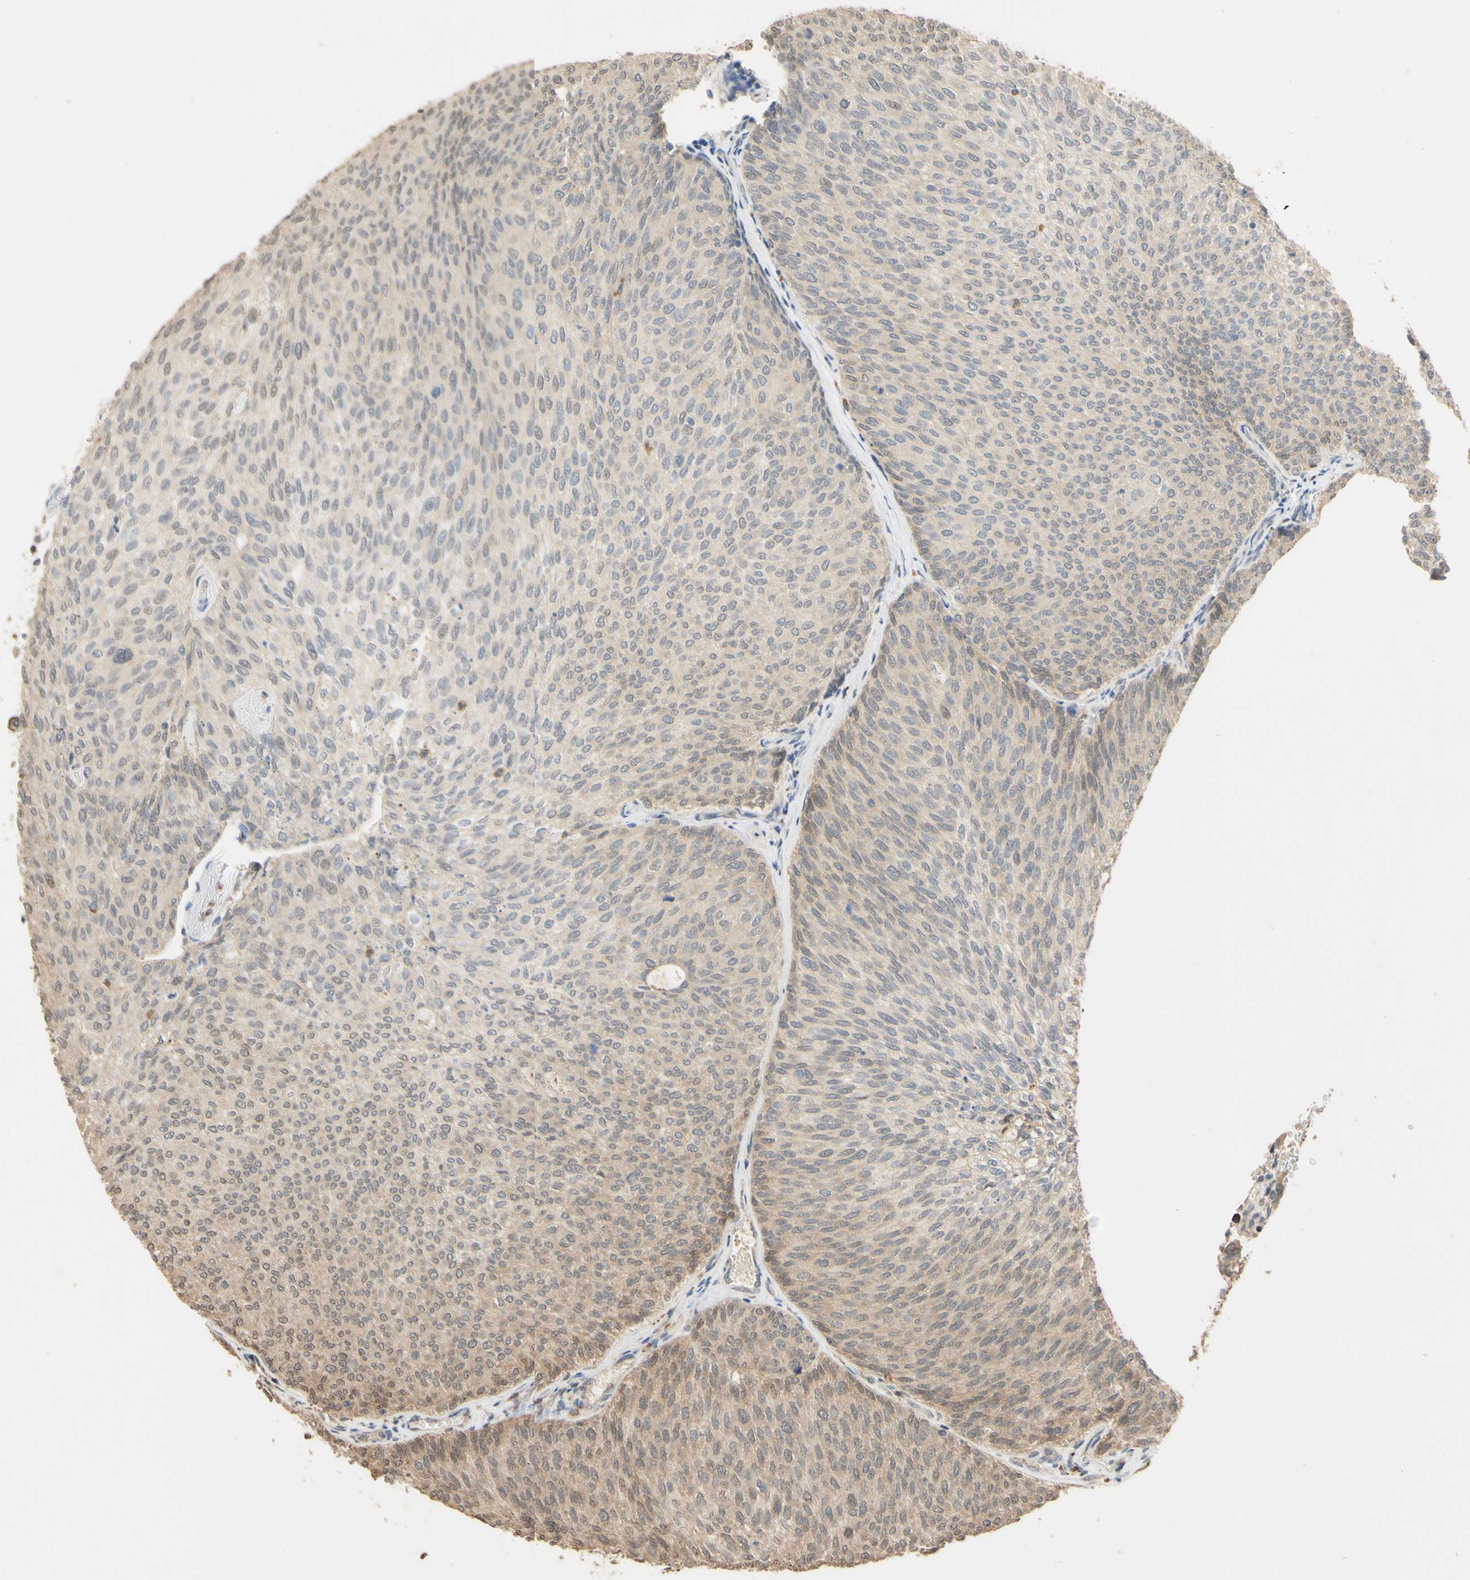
{"staining": {"intensity": "weak", "quantity": "<25%", "location": "cytoplasmic/membranous"}, "tissue": "urothelial cancer", "cell_type": "Tumor cells", "image_type": "cancer", "snomed": [{"axis": "morphology", "description": "Urothelial carcinoma, Low grade"}, {"axis": "topography", "description": "Urinary bladder"}], "caption": "The micrograph displays no significant staining in tumor cells of urothelial cancer. The staining was performed using DAB (3,3'-diaminobenzidine) to visualize the protein expression in brown, while the nuclei were stained in blue with hematoxylin (Magnification: 20x).", "gene": "SMIM19", "patient": {"sex": "female", "age": 79}}